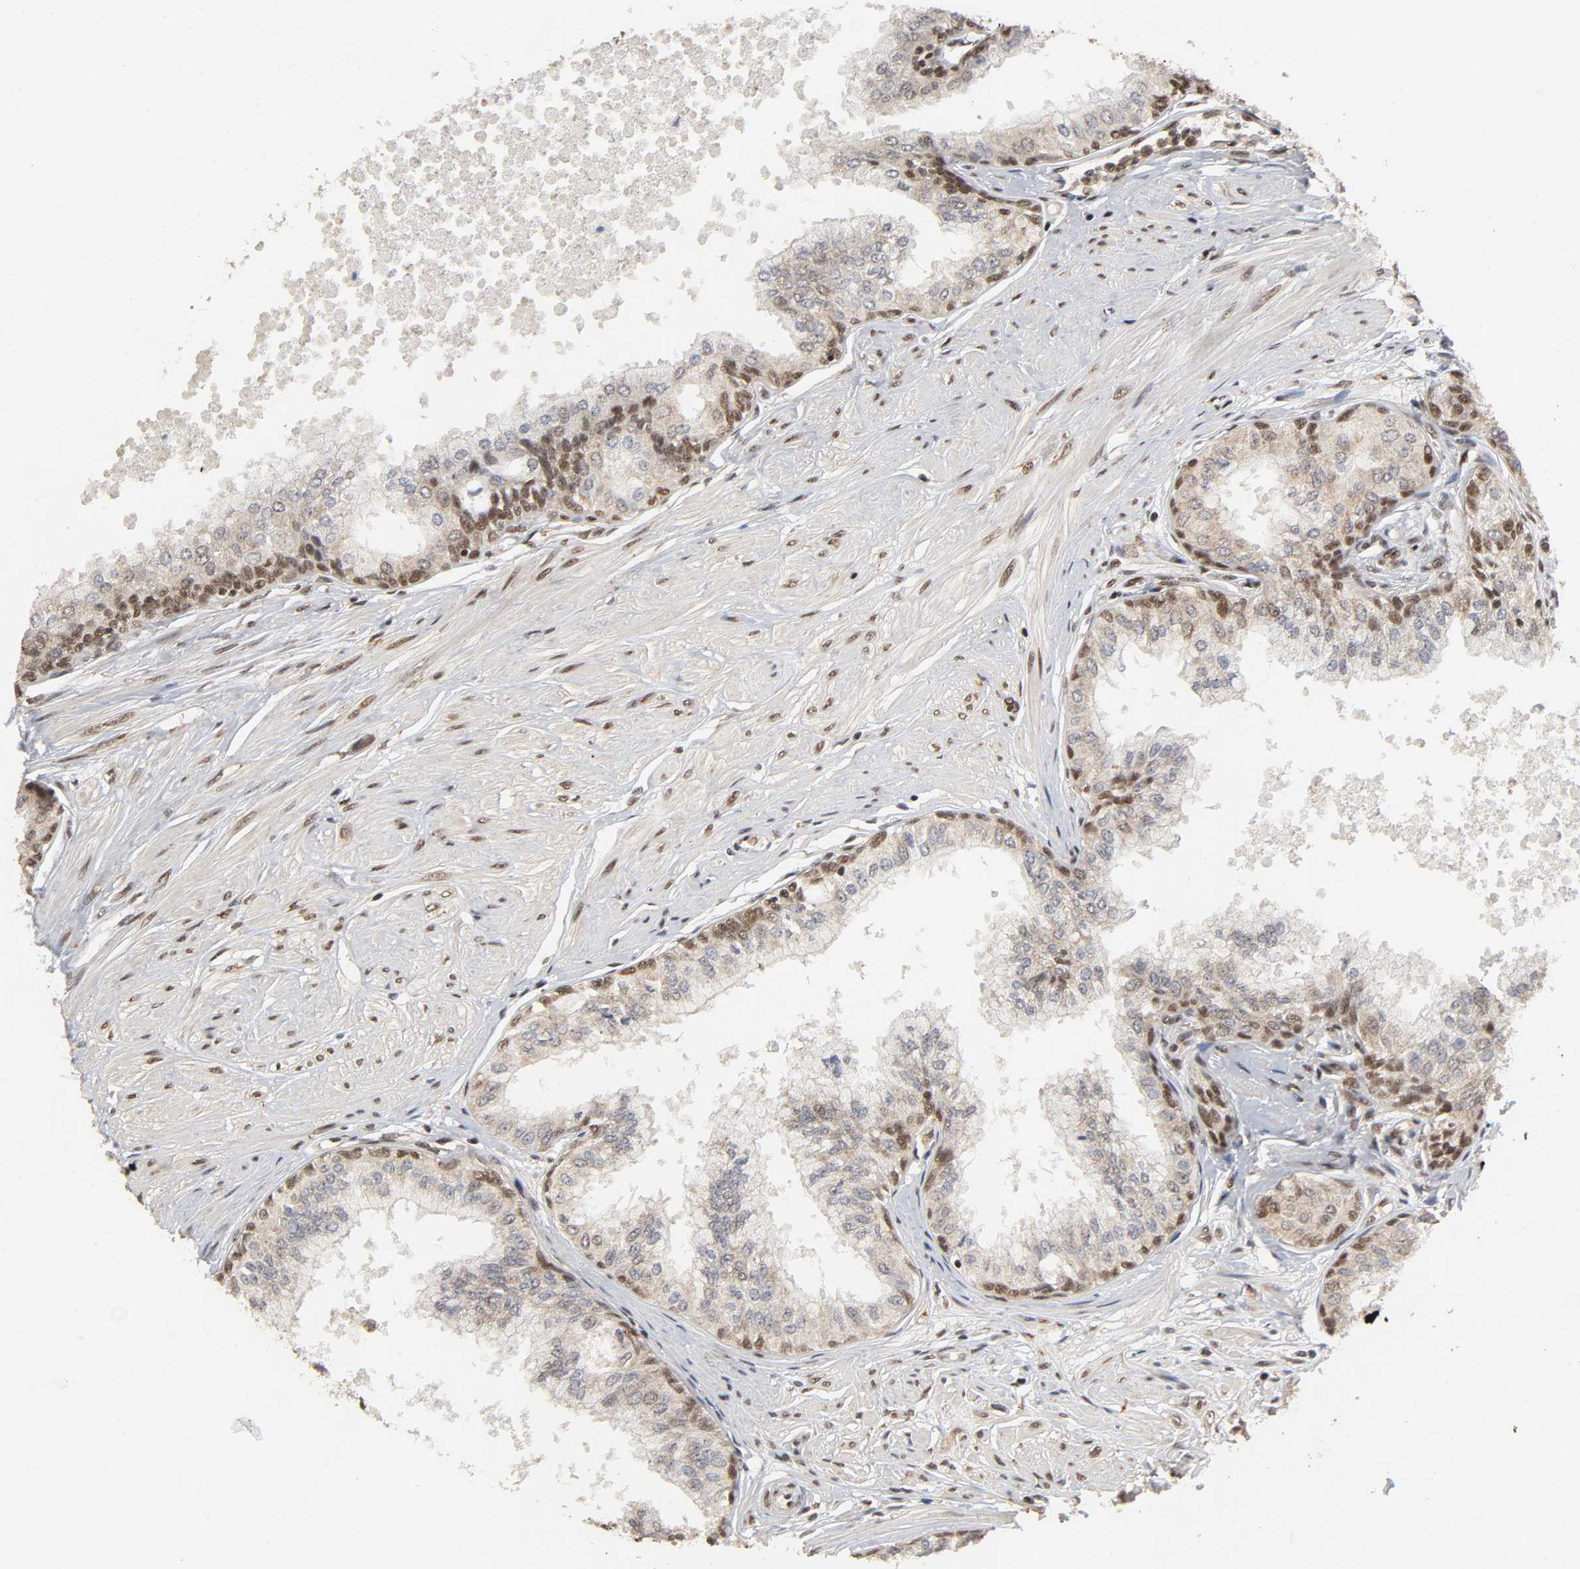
{"staining": {"intensity": "strong", "quantity": "25%-75%", "location": "cytoplasmic/membranous,nuclear"}, "tissue": "prostate", "cell_type": "Glandular cells", "image_type": "normal", "snomed": [{"axis": "morphology", "description": "Normal tissue, NOS"}, {"axis": "topography", "description": "Prostate"}, {"axis": "topography", "description": "Seminal veicle"}], "caption": "An immunohistochemistry (IHC) photomicrograph of normal tissue is shown. Protein staining in brown highlights strong cytoplasmic/membranous,nuclear positivity in prostate within glandular cells. (DAB (3,3'-diaminobenzidine) = brown stain, brightfield microscopy at high magnification).", "gene": "ZNF384", "patient": {"sex": "male", "age": 60}}